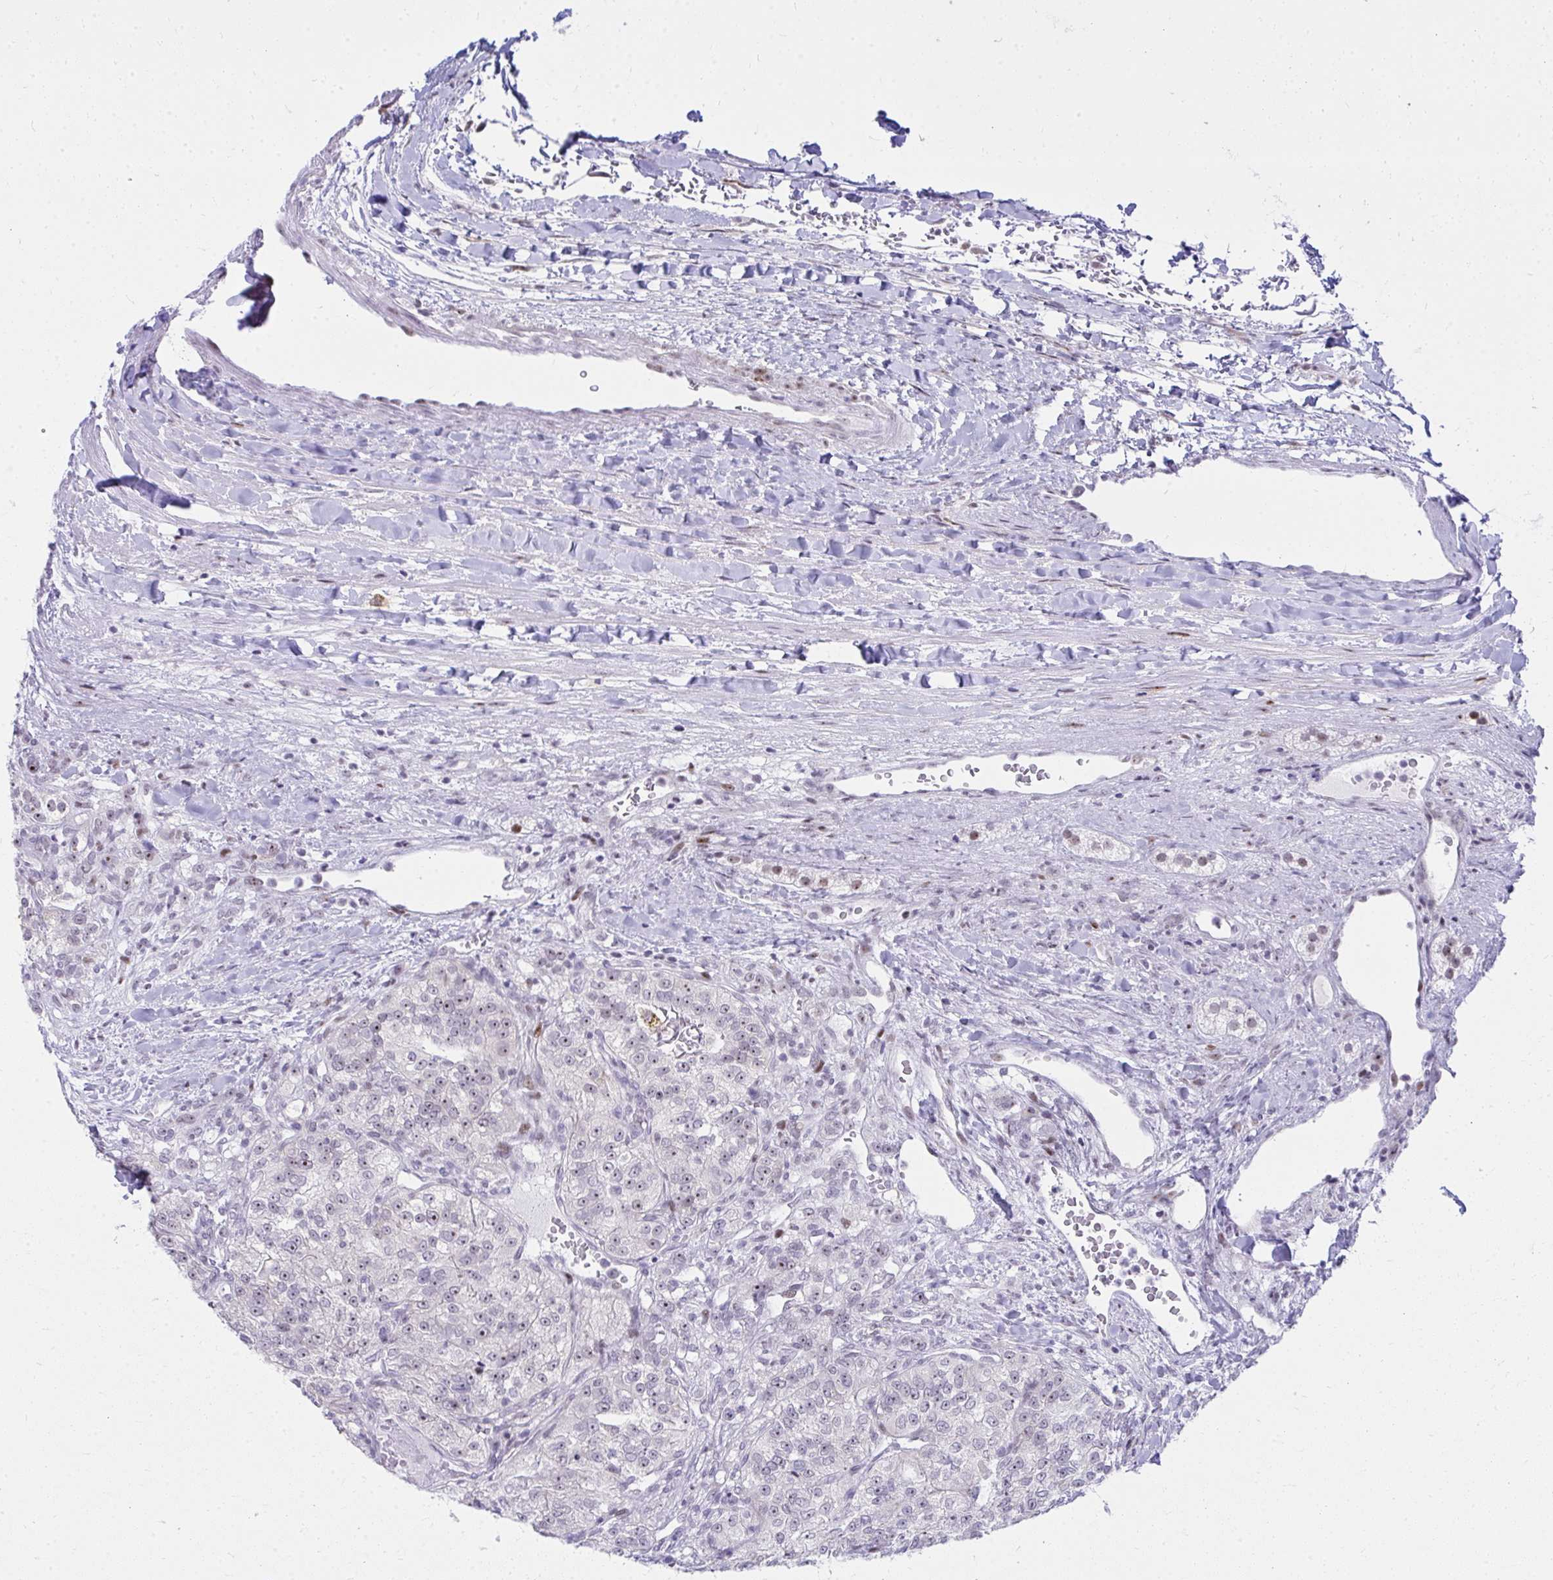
{"staining": {"intensity": "weak", "quantity": ">75%", "location": "nuclear"}, "tissue": "renal cancer", "cell_type": "Tumor cells", "image_type": "cancer", "snomed": [{"axis": "morphology", "description": "Adenocarcinoma, NOS"}, {"axis": "topography", "description": "Kidney"}], "caption": "DAB immunohistochemical staining of adenocarcinoma (renal) displays weak nuclear protein positivity in about >75% of tumor cells.", "gene": "GLDN", "patient": {"sex": "female", "age": 63}}